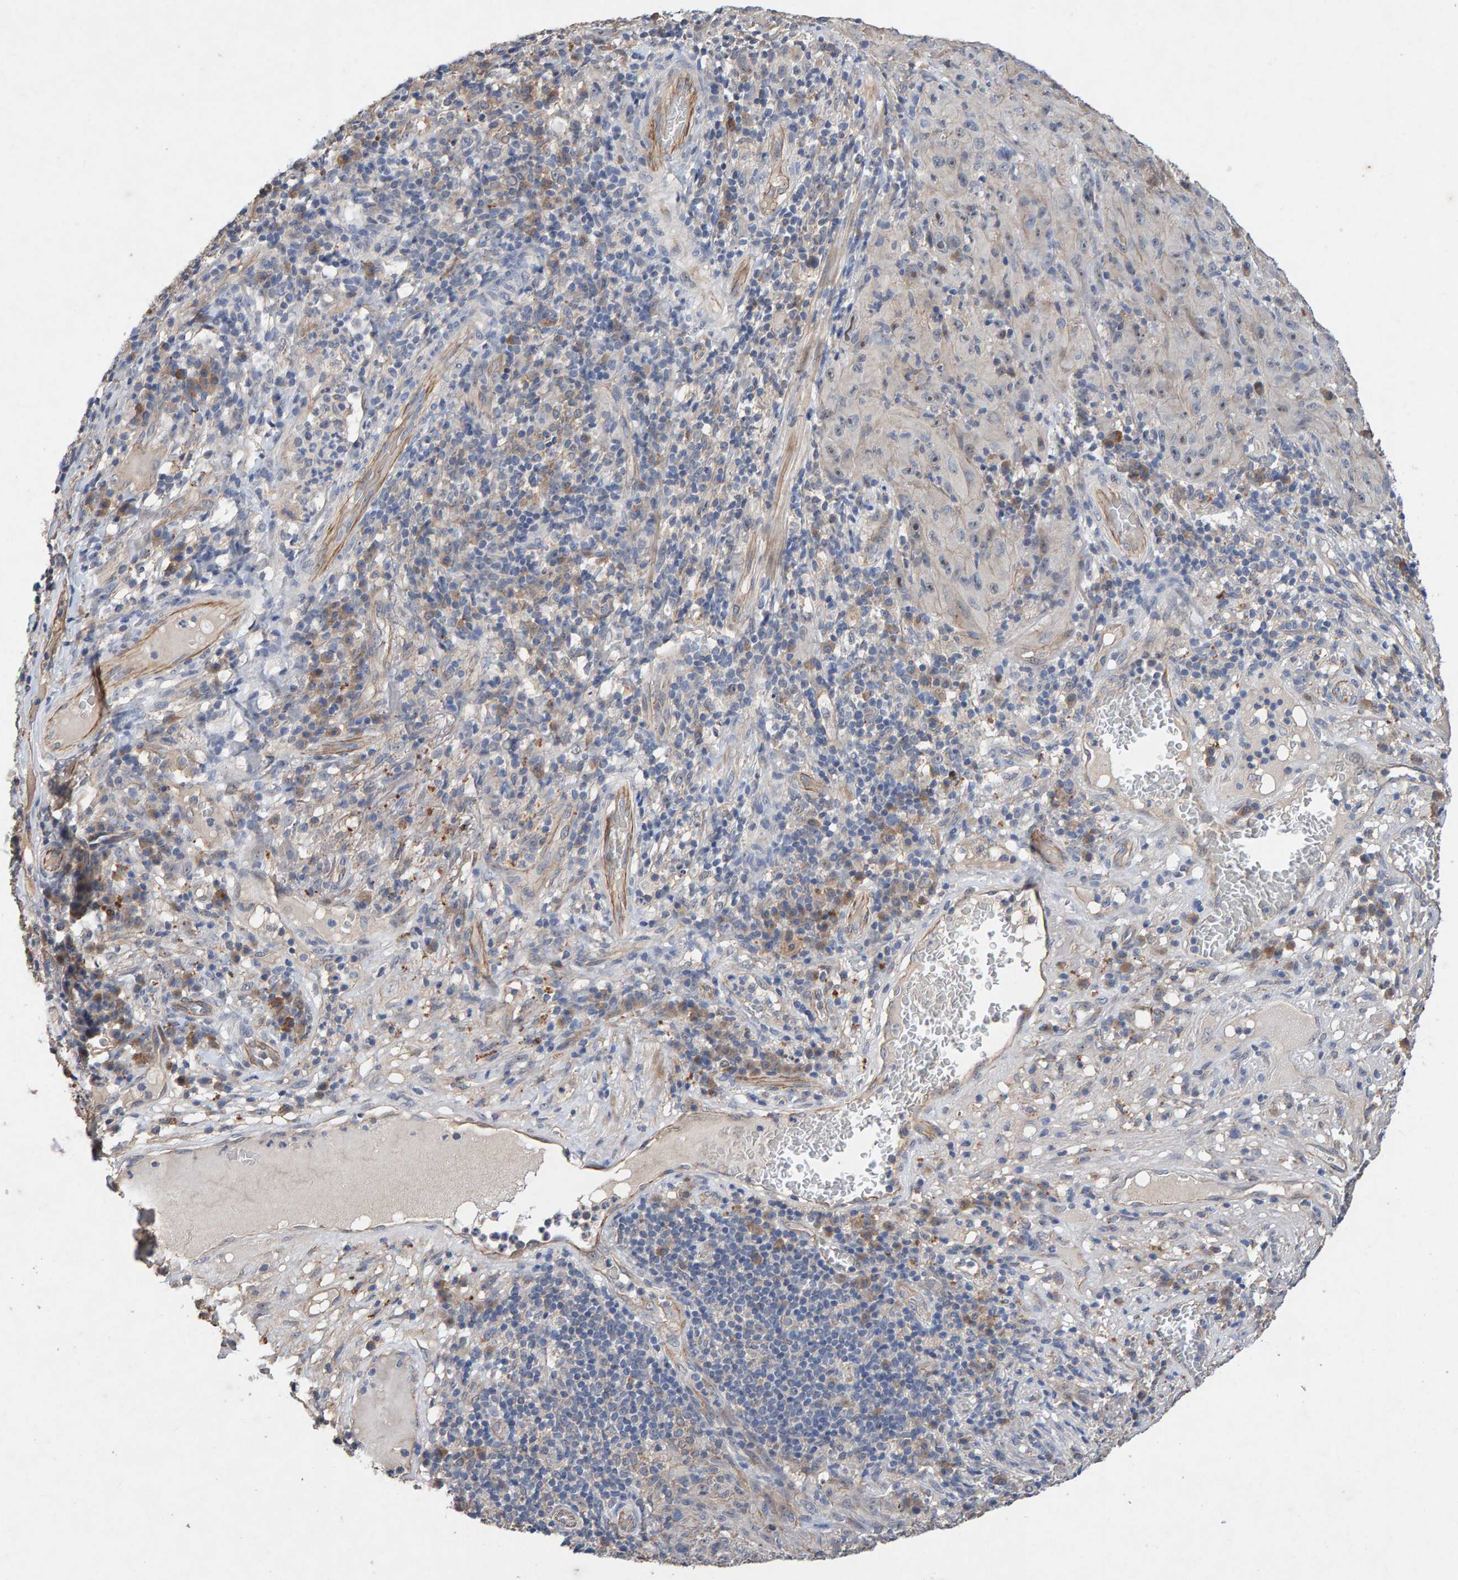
{"staining": {"intensity": "negative", "quantity": "none", "location": "none"}, "tissue": "melanoma", "cell_type": "Tumor cells", "image_type": "cancer", "snomed": [{"axis": "morphology", "description": "Malignant melanoma, NOS"}, {"axis": "topography", "description": "Skin of head"}], "caption": "IHC of malignant melanoma exhibits no positivity in tumor cells.", "gene": "EFR3A", "patient": {"sex": "male", "age": 96}}